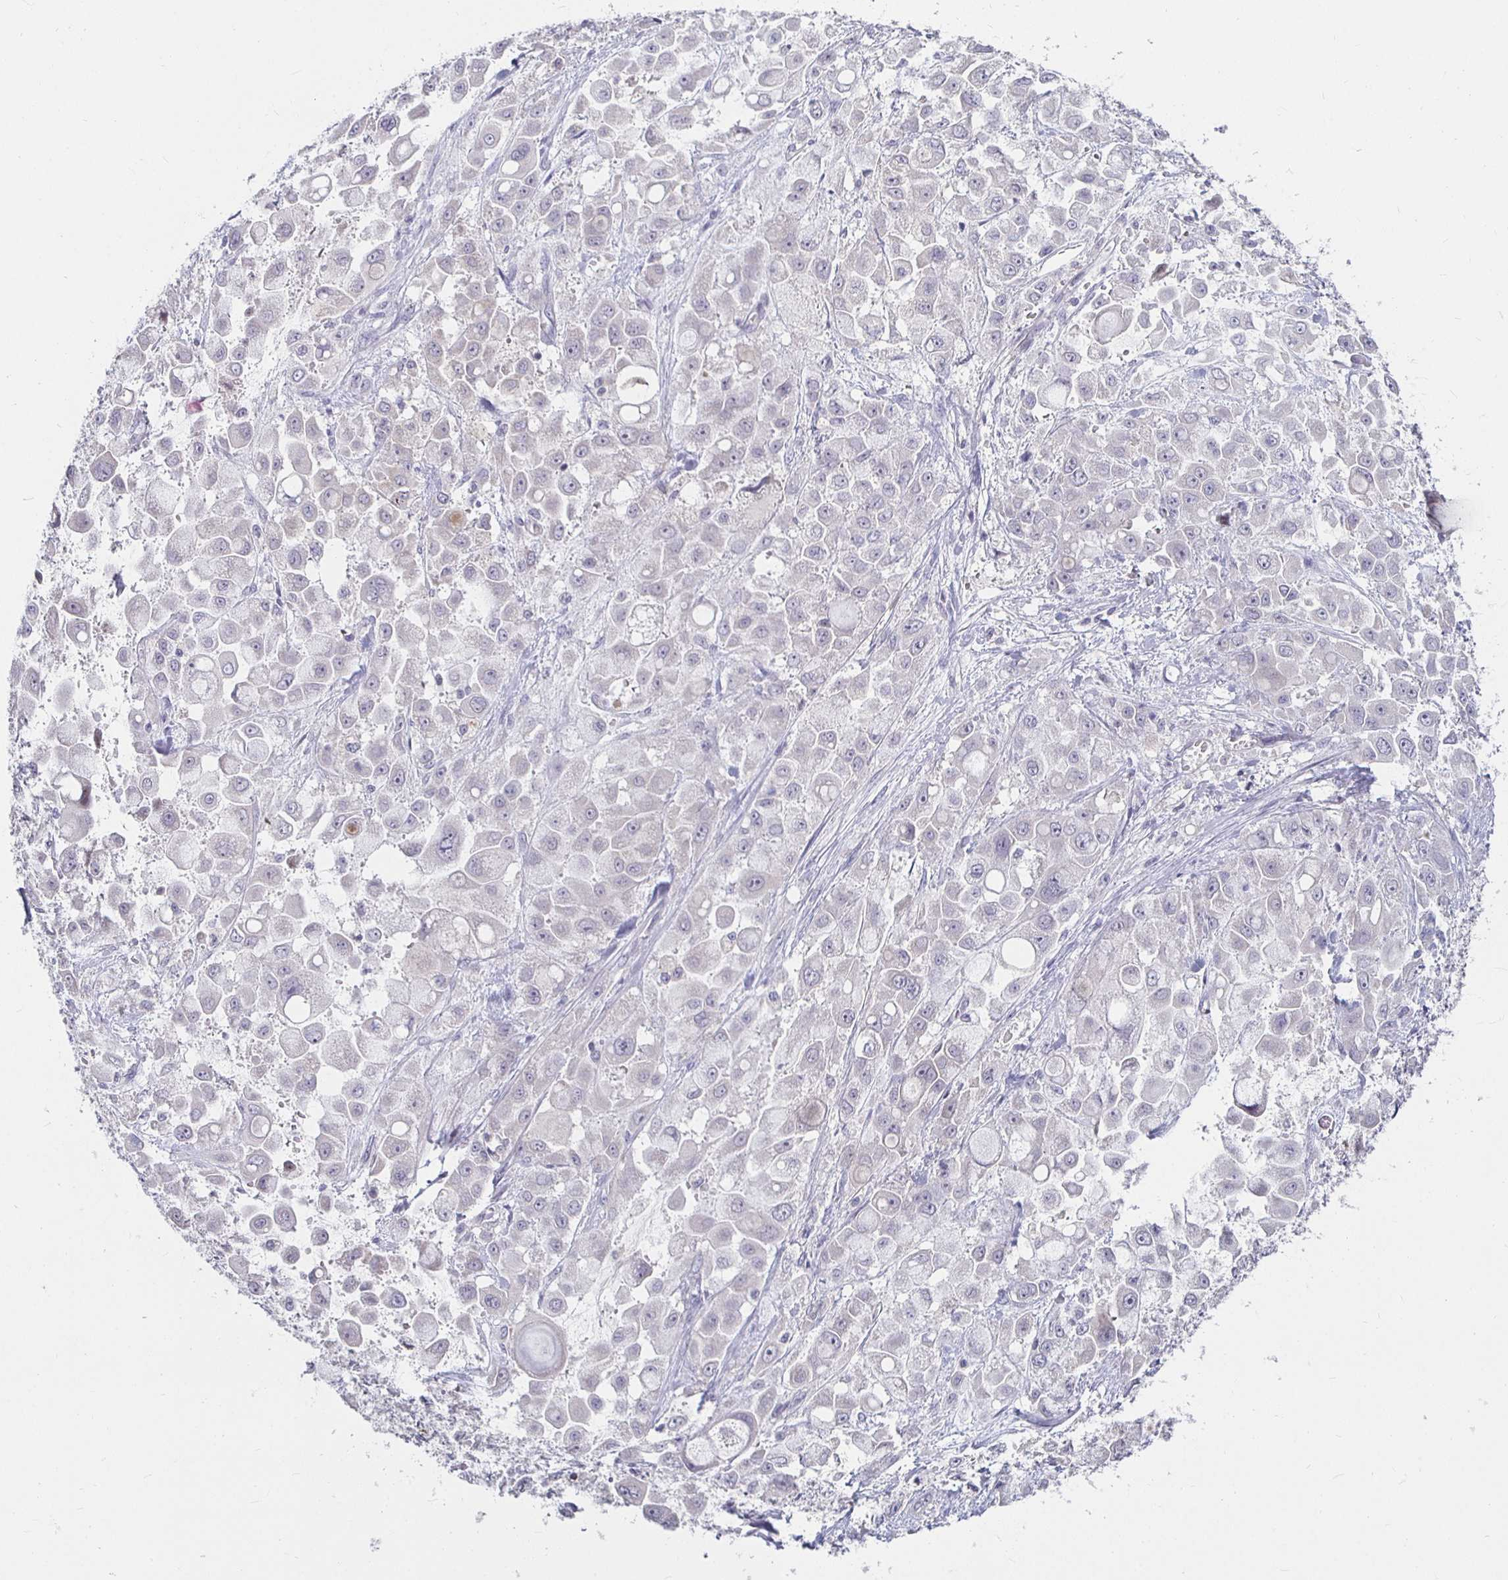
{"staining": {"intensity": "negative", "quantity": "none", "location": "none"}, "tissue": "stomach cancer", "cell_type": "Tumor cells", "image_type": "cancer", "snomed": [{"axis": "morphology", "description": "Adenocarcinoma, NOS"}, {"axis": "topography", "description": "Stomach"}], "caption": "Stomach cancer was stained to show a protein in brown. There is no significant expression in tumor cells. The staining was performed using DAB (3,3'-diaminobenzidine) to visualize the protein expression in brown, while the nuclei were stained in blue with hematoxylin (Magnification: 20x).", "gene": "RNF144B", "patient": {"sex": "female", "age": 76}}